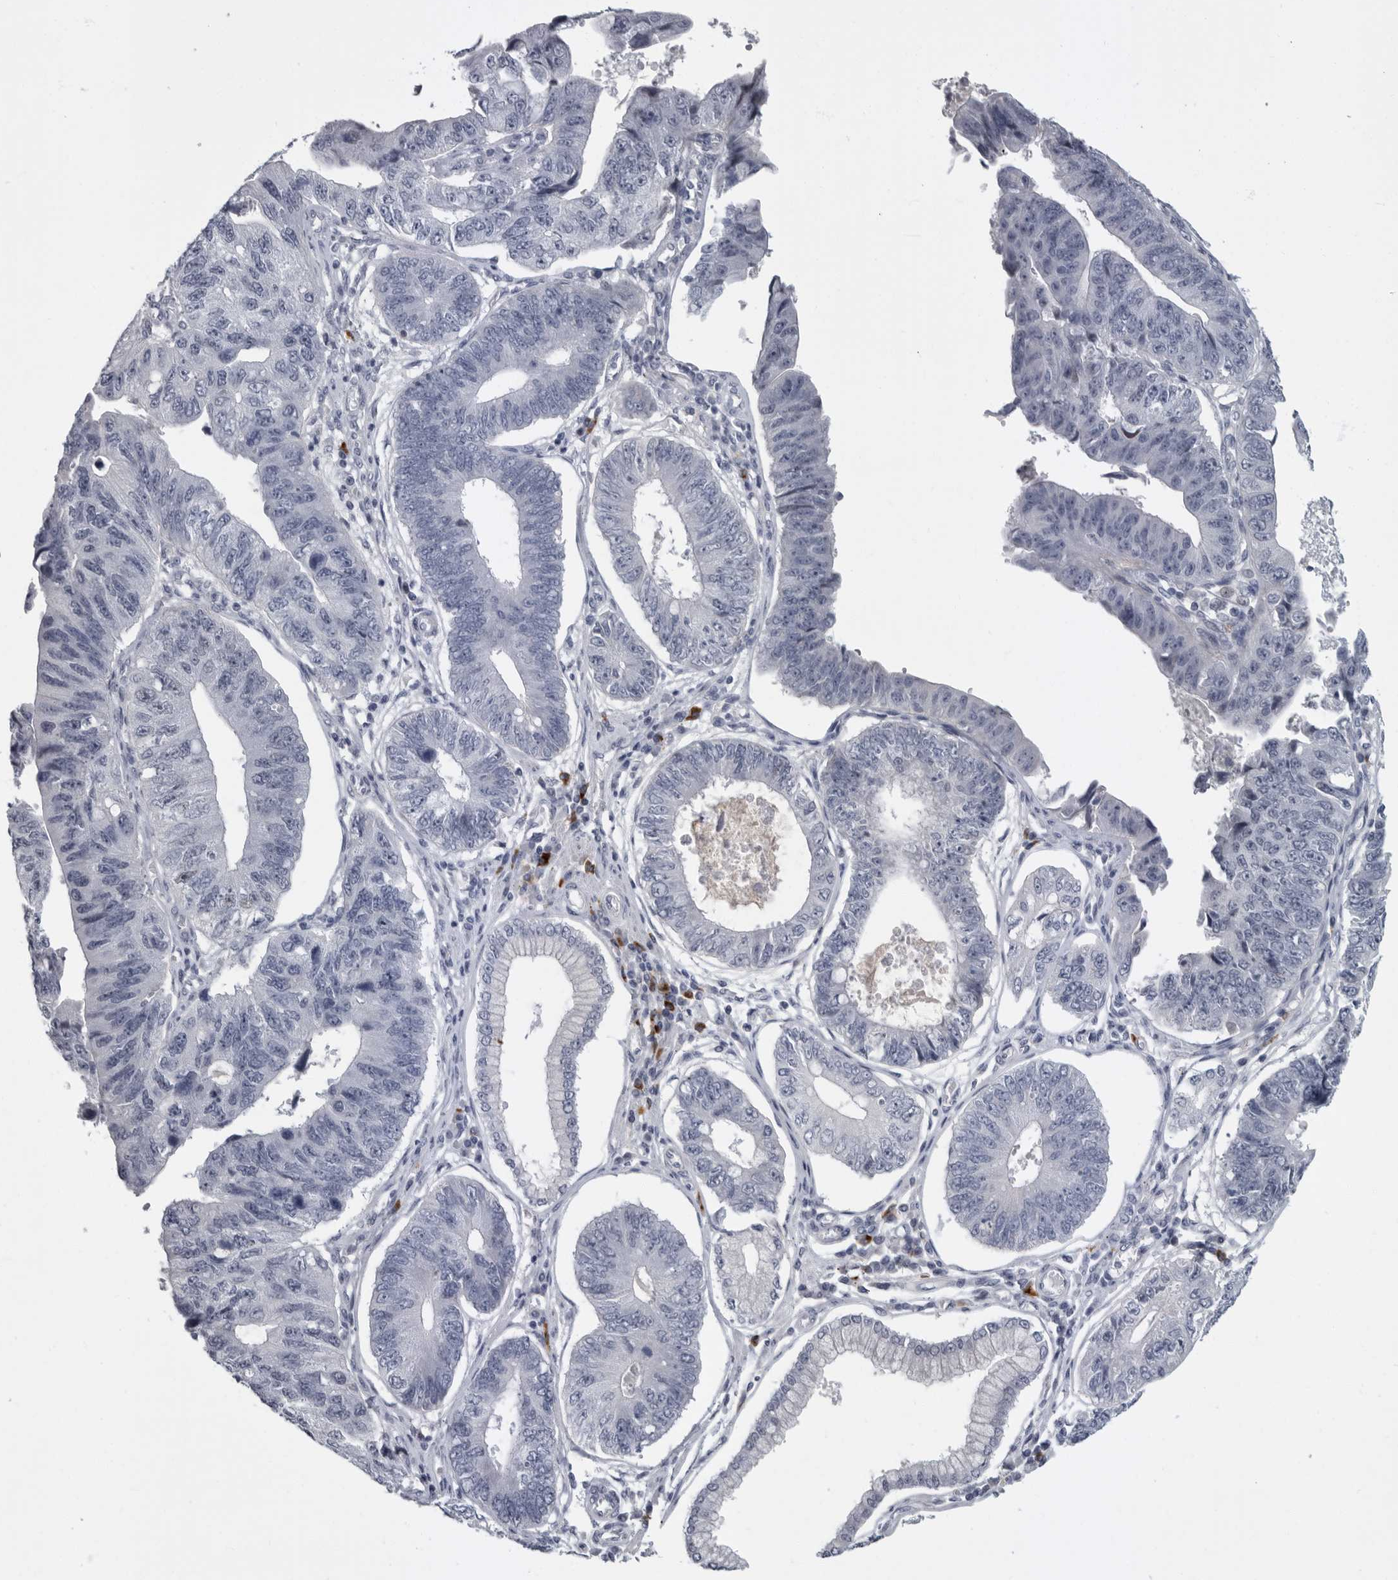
{"staining": {"intensity": "negative", "quantity": "none", "location": "none"}, "tissue": "stomach cancer", "cell_type": "Tumor cells", "image_type": "cancer", "snomed": [{"axis": "morphology", "description": "Adenocarcinoma, NOS"}, {"axis": "topography", "description": "Stomach"}], "caption": "Histopathology image shows no significant protein expression in tumor cells of stomach cancer. (DAB (3,3'-diaminobenzidine) immunohistochemistry (IHC), high magnification).", "gene": "SLC25A39", "patient": {"sex": "male", "age": 59}}